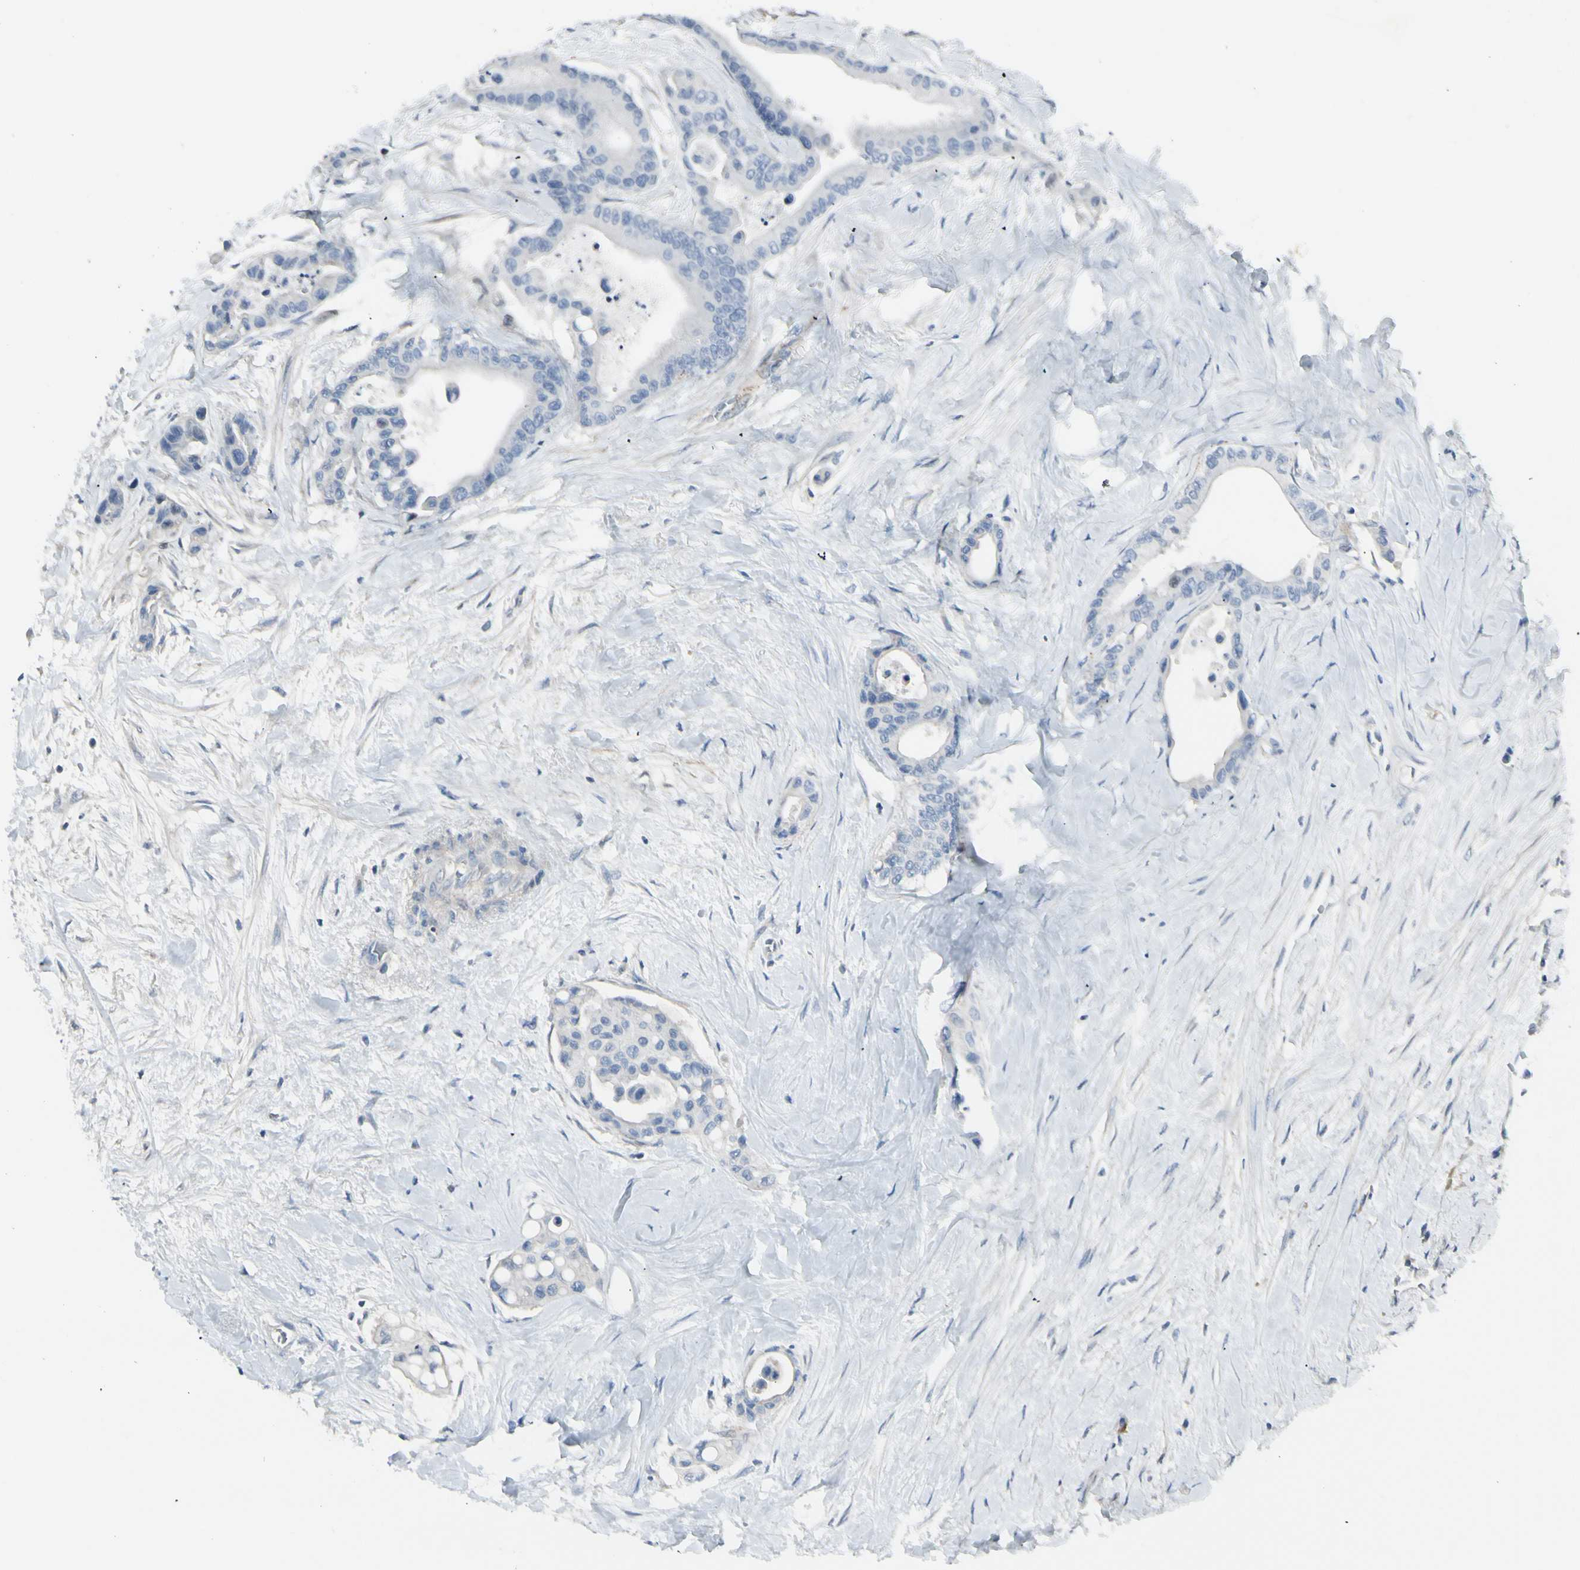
{"staining": {"intensity": "negative", "quantity": "none", "location": "none"}, "tissue": "colorectal cancer", "cell_type": "Tumor cells", "image_type": "cancer", "snomed": [{"axis": "morphology", "description": "Normal tissue, NOS"}, {"axis": "morphology", "description": "Adenocarcinoma, NOS"}, {"axis": "topography", "description": "Colon"}], "caption": "Colorectal cancer was stained to show a protein in brown. There is no significant staining in tumor cells.", "gene": "CACNA2D1", "patient": {"sex": "male", "age": 82}}